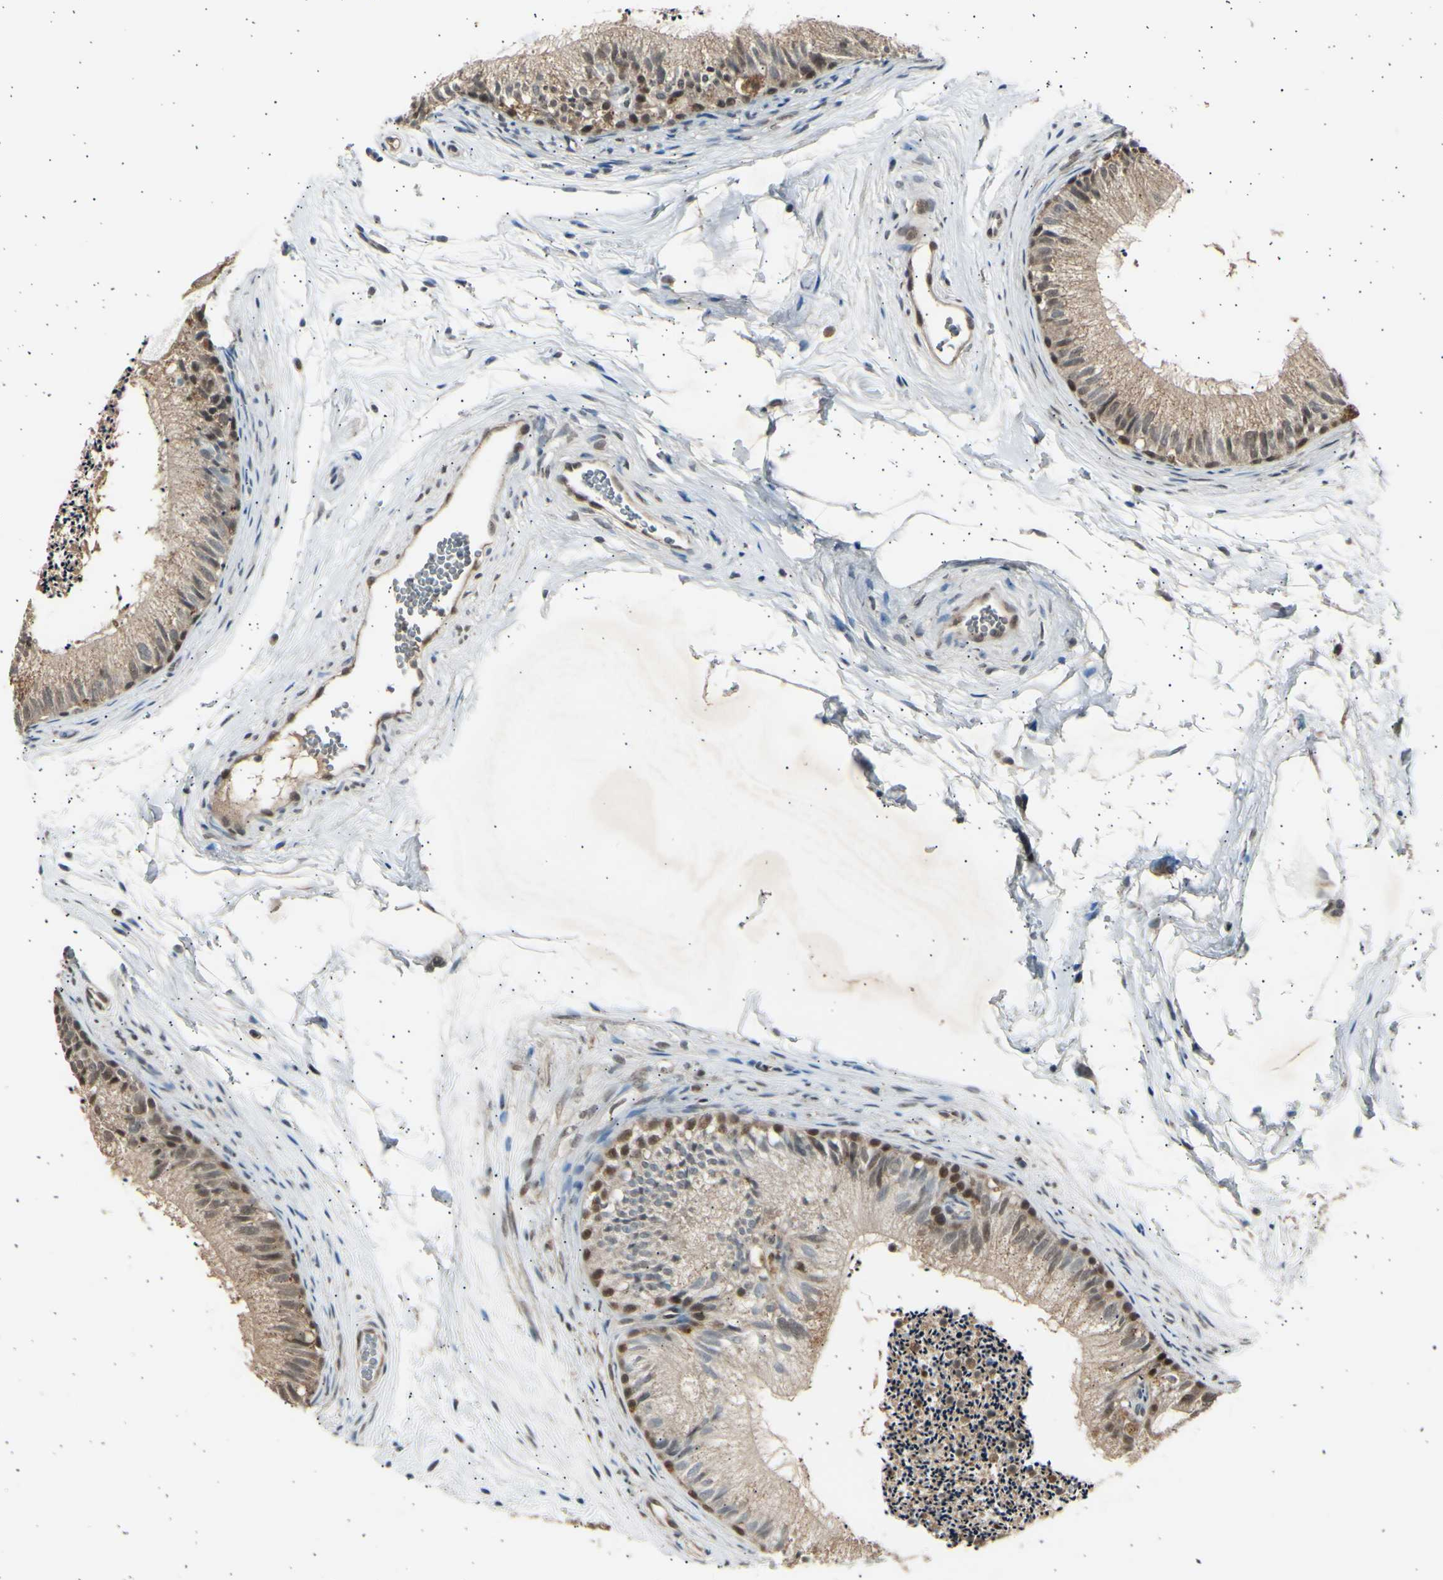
{"staining": {"intensity": "moderate", "quantity": "25%-75%", "location": "cytoplasmic/membranous,nuclear"}, "tissue": "epididymis", "cell_type": "Glandular cells", "image_type": "normal", "snomed": [{"axis": "morphology", "description": "Normal tissue, NOS"}, {"axis": "topography", "description": "Epididymis"}], "caption": "The immunohistochemical stain labels moderate cytoplasmic/membranous,nuclear expression in glandular cells of unremarkable epididymis. The protein of interest is shown in brown color, while the nuclei are stained blue.", "gene": "PSMD5", "patient": {"sex": "male", "age": 56}}